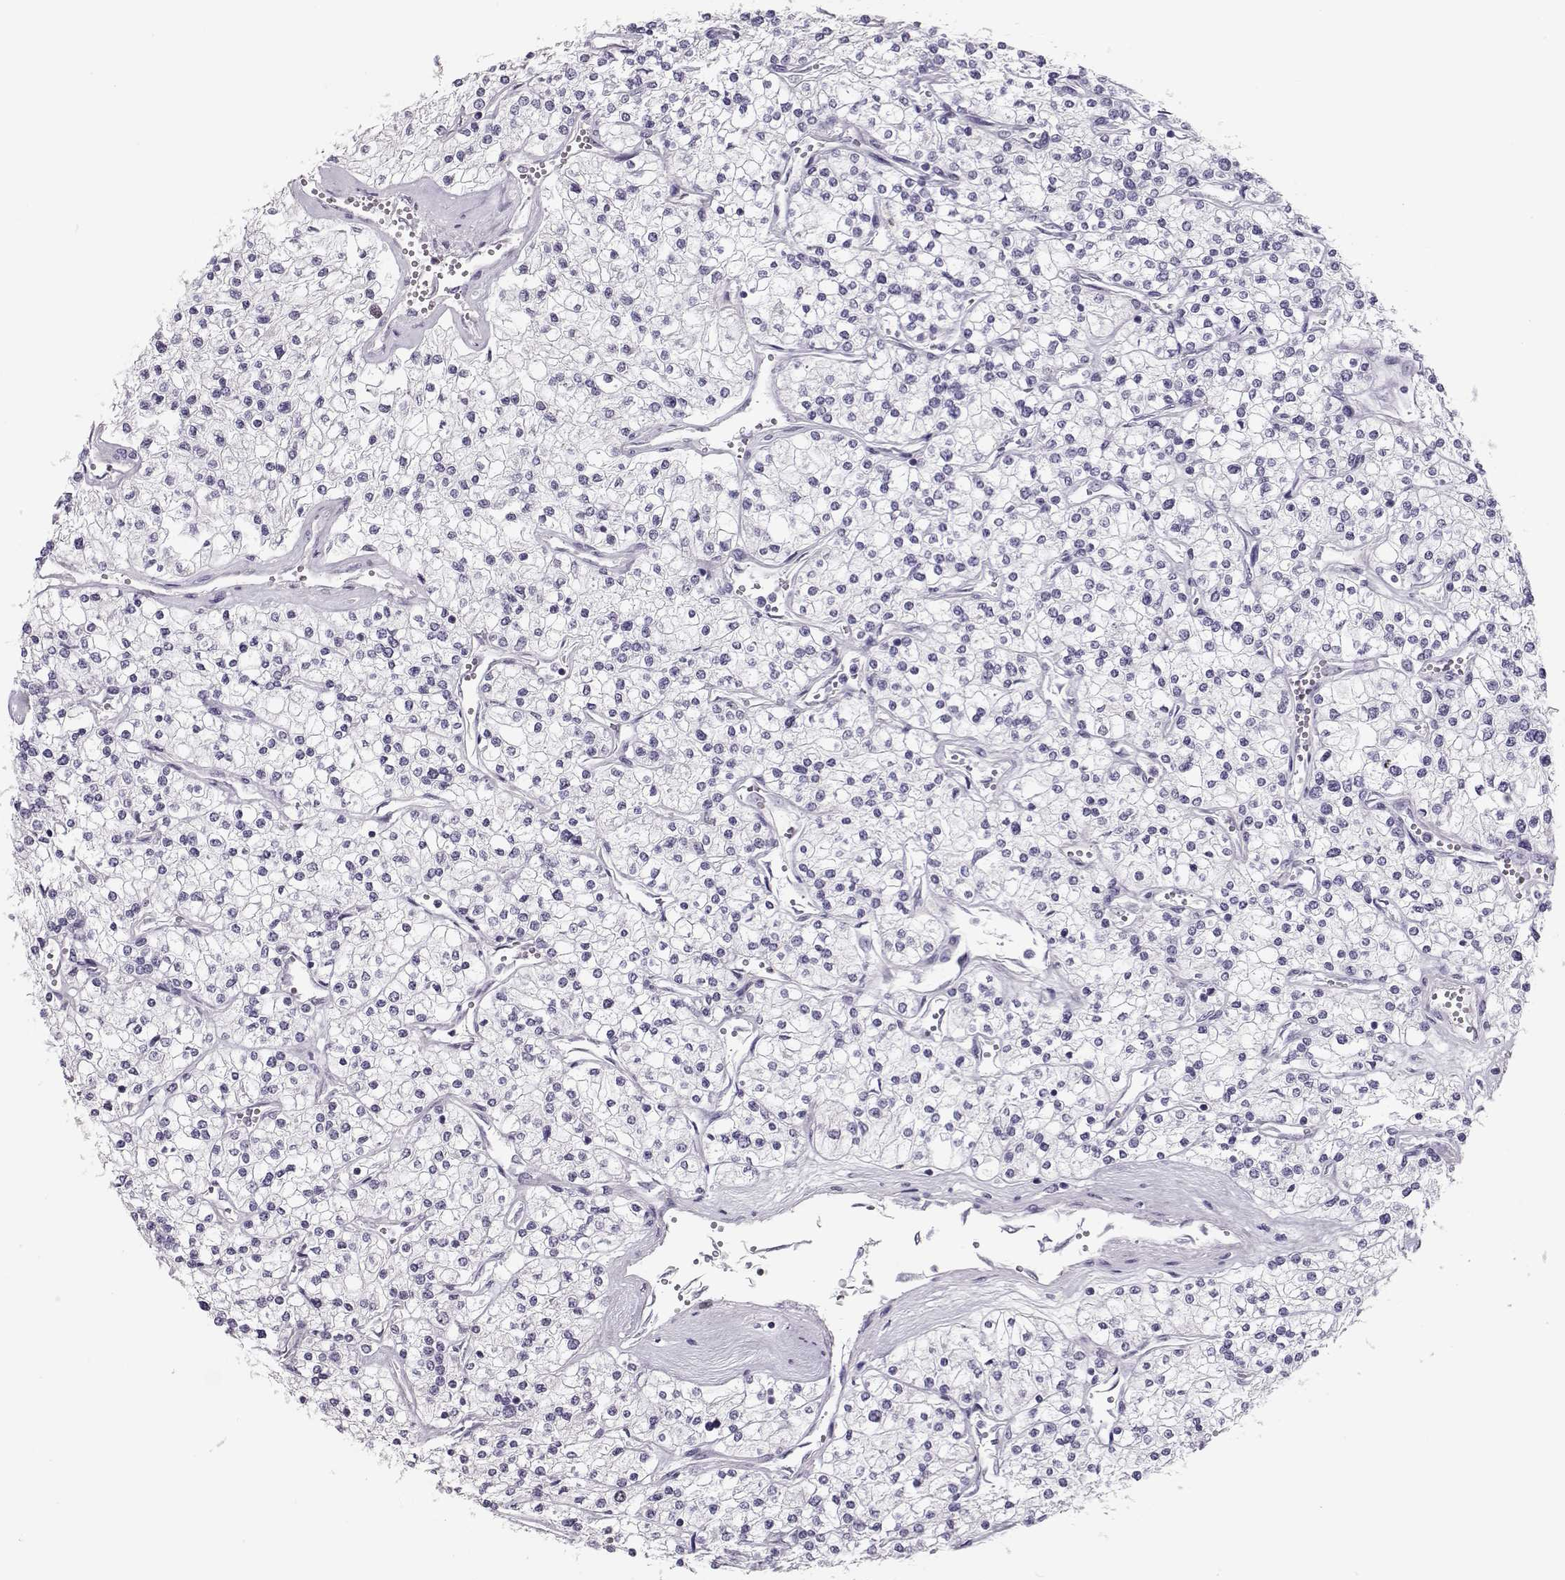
{"staining": {"intensity": "negative", "quantity": "none", "location": "none"}, "tissue": "renal cancer", "cell_type": "Tumor cells", "image_type": "cancer", "snomed": [{"axis": "morphology", "description": "Adenocarcinoma, NOS"}, {"axis": "topography", "description": "Kidney"}], "caption": "Immunohistochemical staining of adenocarcinoma (renal) demonstrates no significant staining in tumor cells. (DAB (3,3'-diaminobenzidine) IHC visualized using brightfield microscopy, high magnification).", "gene": "SGO1", "patient": {"sex": "male", "age": 80}}